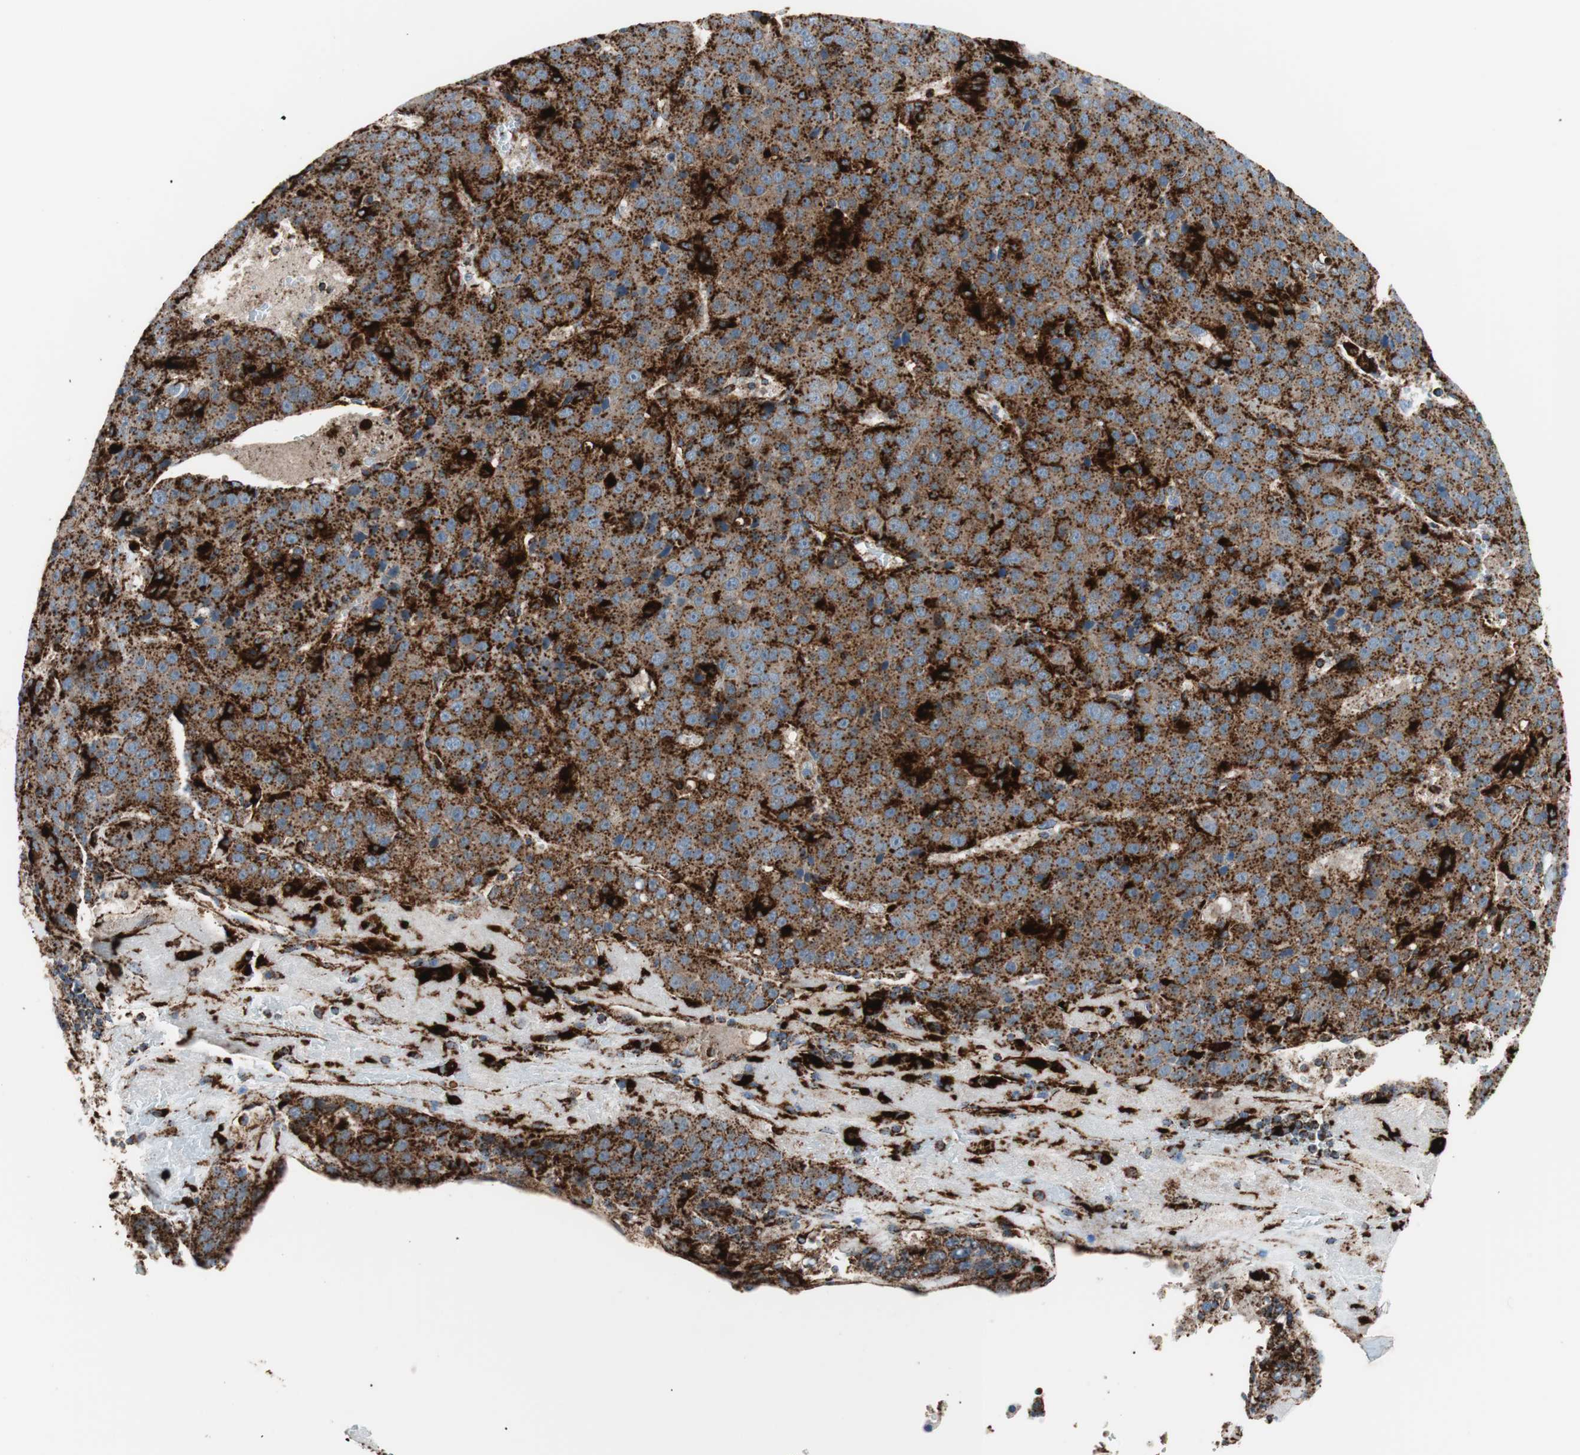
{"staining": {"intensity": "strong", "quantity": ">75%", "location": "cytoplasmic/membranous"}, "tissue": "liver cancer", "cell_type": "Tumor cells", "image_type": "cancer", "snomed": [{"axis": "morphology", "description": "Carcinoma, Hepatocellular, NOS"}, {"axis": "topography", "description": "Liver"}], "caption": "The immunohistochemical stain highlights strong cytoplasmic/membranous positivity in tumor cells of liver hepatocellular carcinoma tissue.", "gene": "LAMP1", "patient": {"sex": "female", "age": 53}}